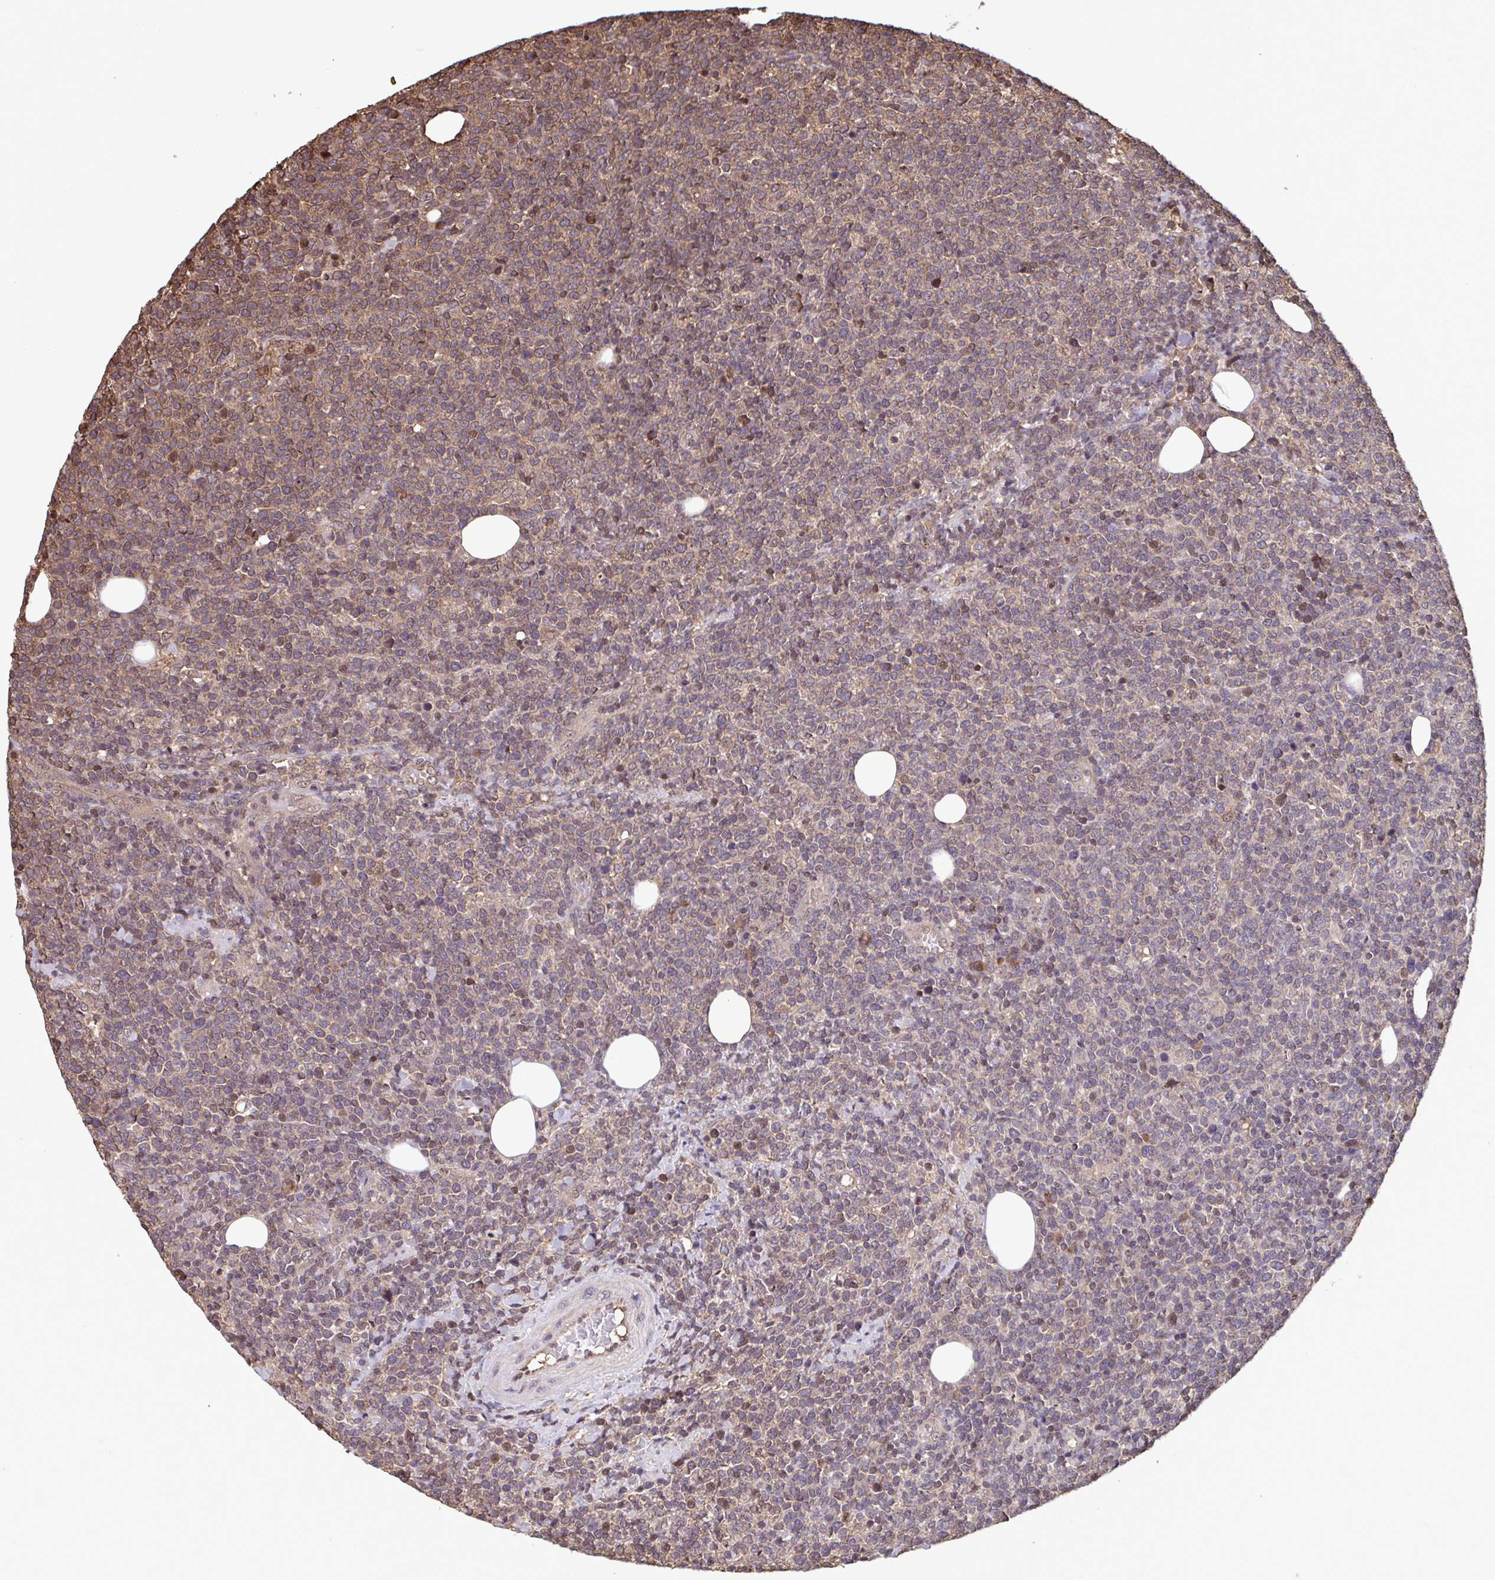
{"staining": {"intensity": "weak", "quantity": "25%-75%", "location": "cytoplasmic/membranous"}, "tissue": "lymphoma", "cell_type": "Tumor cells", "image_type": "cancer", "snomed": [{"axis": "morphology", "description": "Malignant lymphoma, non-Hodgkin's type, High grade"}, {"axis": "topography", "description": "Lymph node"}], "caption": "Weak cytoplasmic/membranous protein positivity is appreciated in about 25%-75% of tumor cells in lymphoma.", "gene": "SEC63", "patient": {"sex": "male", "age": 61}}